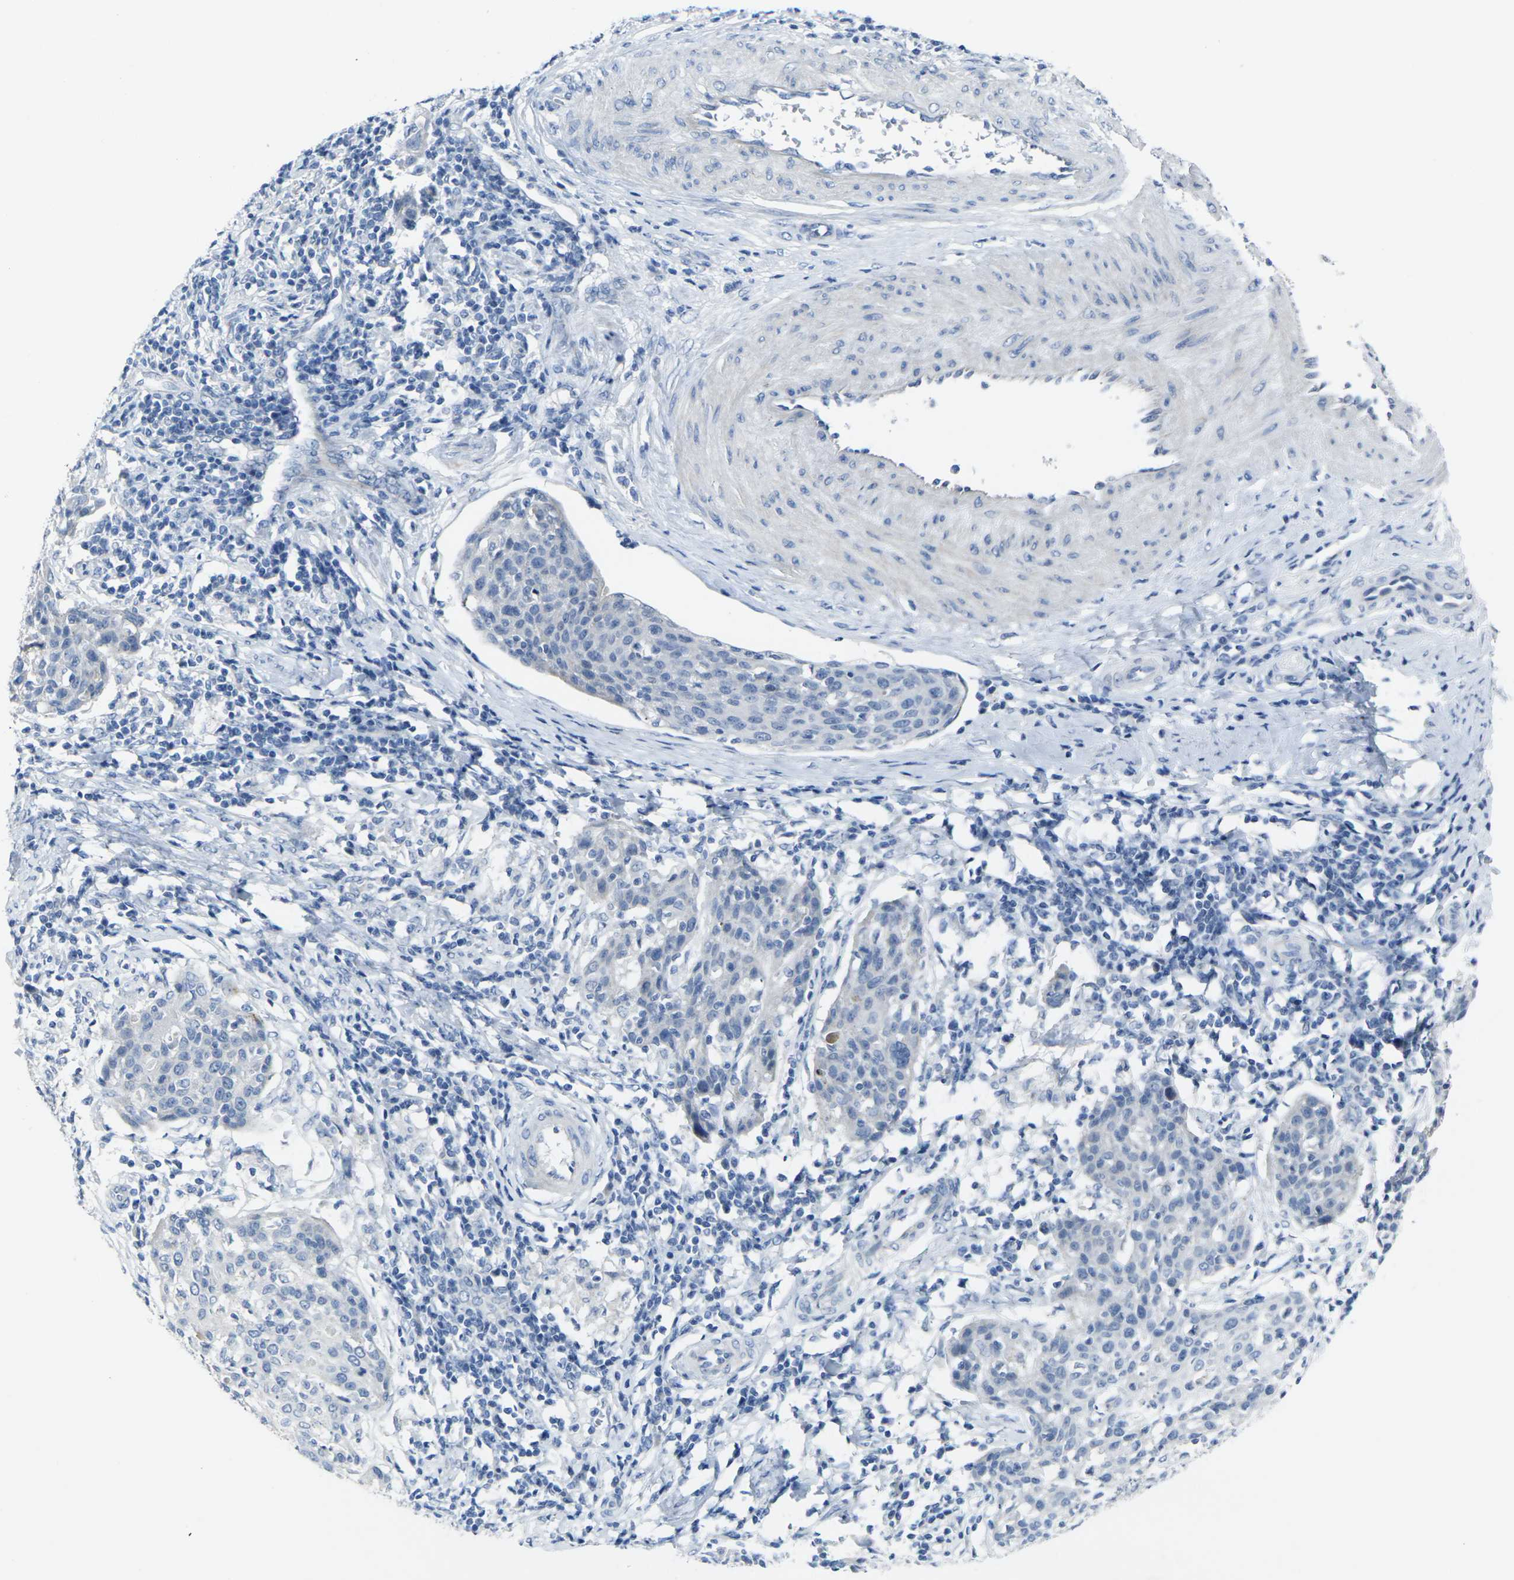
{"staining": {"intensity": "negative", "quantity": "none", "location": "none"}, "tissue": "cervical cancer", "cell_type": "Tumor cells", "image_type": "cancer", "snomed": [{"axis": "morphology", "description": "Squamous cell carcinoma, NOS"}, {"axis": "topography", "description": "Cervix"}], "caption": "Immunohistochemistry (IHC) photomicrograph of neoplastic tissue: human squamous cell carcinoma (cervical) stained with DAB (3,3'-diaminobenzidine) displays no significant protein staining in tumor cells.", "gene": "ANKRD46", "patient": {"sex": "female", "age": 38}}